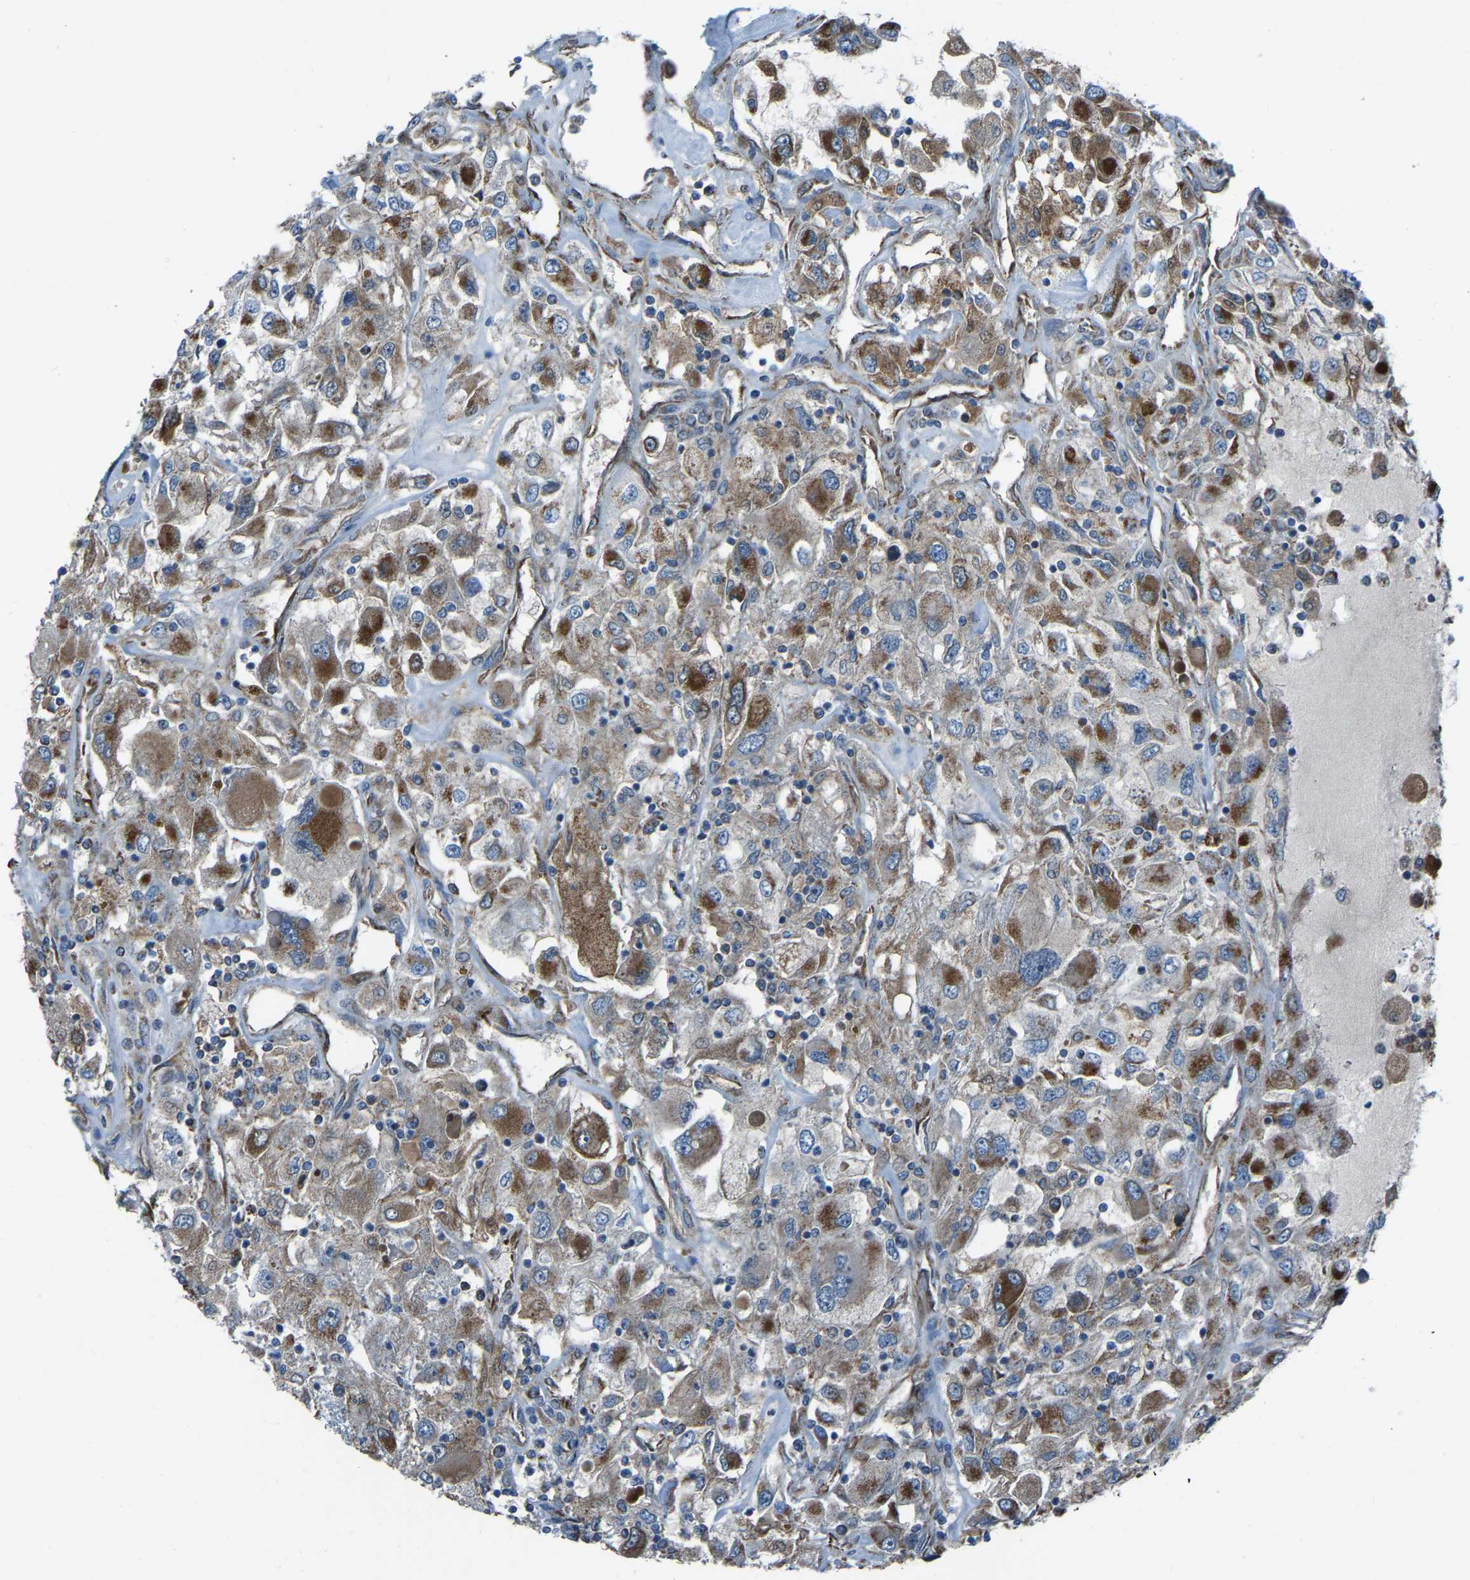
{"staining": {"intensity": "moderate", "quantity": "25%-75%", "location": "cytoplasmic/membranous"}, "tissue": "renal cancer", "cell_type": "Tumor cells", "image_type": "cancer", "snomed": [{"axis": "morphology", "description": "Adenocarcinoma, NOS"}, {"axis": "topography", "description": "Kidney"}], "caption": "Brown immunohistochemical staining in renal adenocarcinoma displays moderate cytoplasmic/membranous staining in about 25%-75% of tumor cells.", "gene": "AKR1A1", "patient": {"sex": "female", "age": 52}}